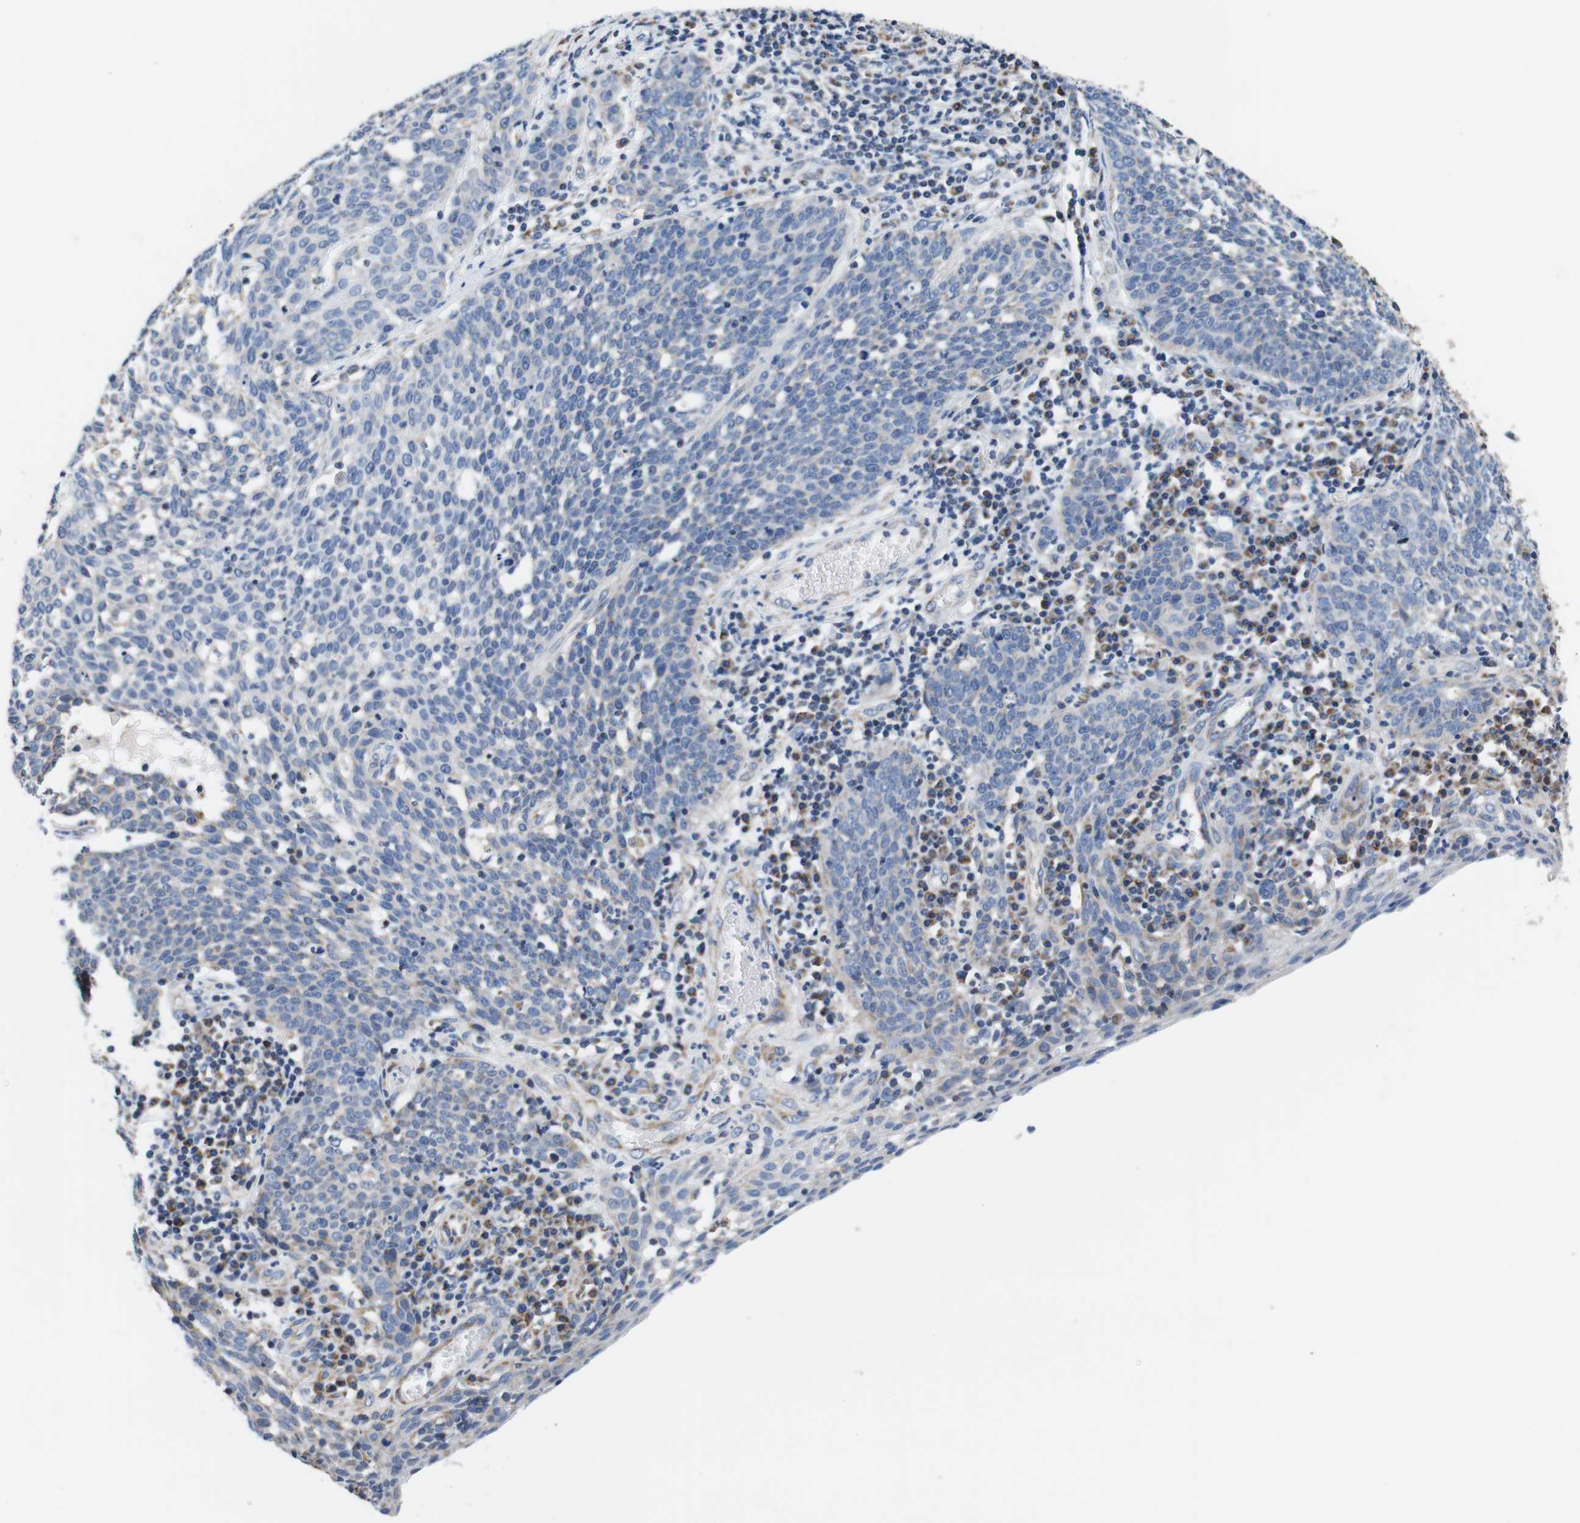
{"staining": {"intensity": "negative", "quantity": "none", "location": "none"}, "tissue": "cervical cancer", "cell_type": "Tumor cells", "image_type": "cancer", "snomed": [{"axis": "morphology", "description": "Squamous cell carcinoma, NOS"}, {"axis": "topography", "description": "Cervix"}], "caption": "Cervical cancer was stained to show a protein in brown. There is no significant expression in tumor cells.", "gene": "LRP4", "patient": {"sex": "female", "age": 34}}